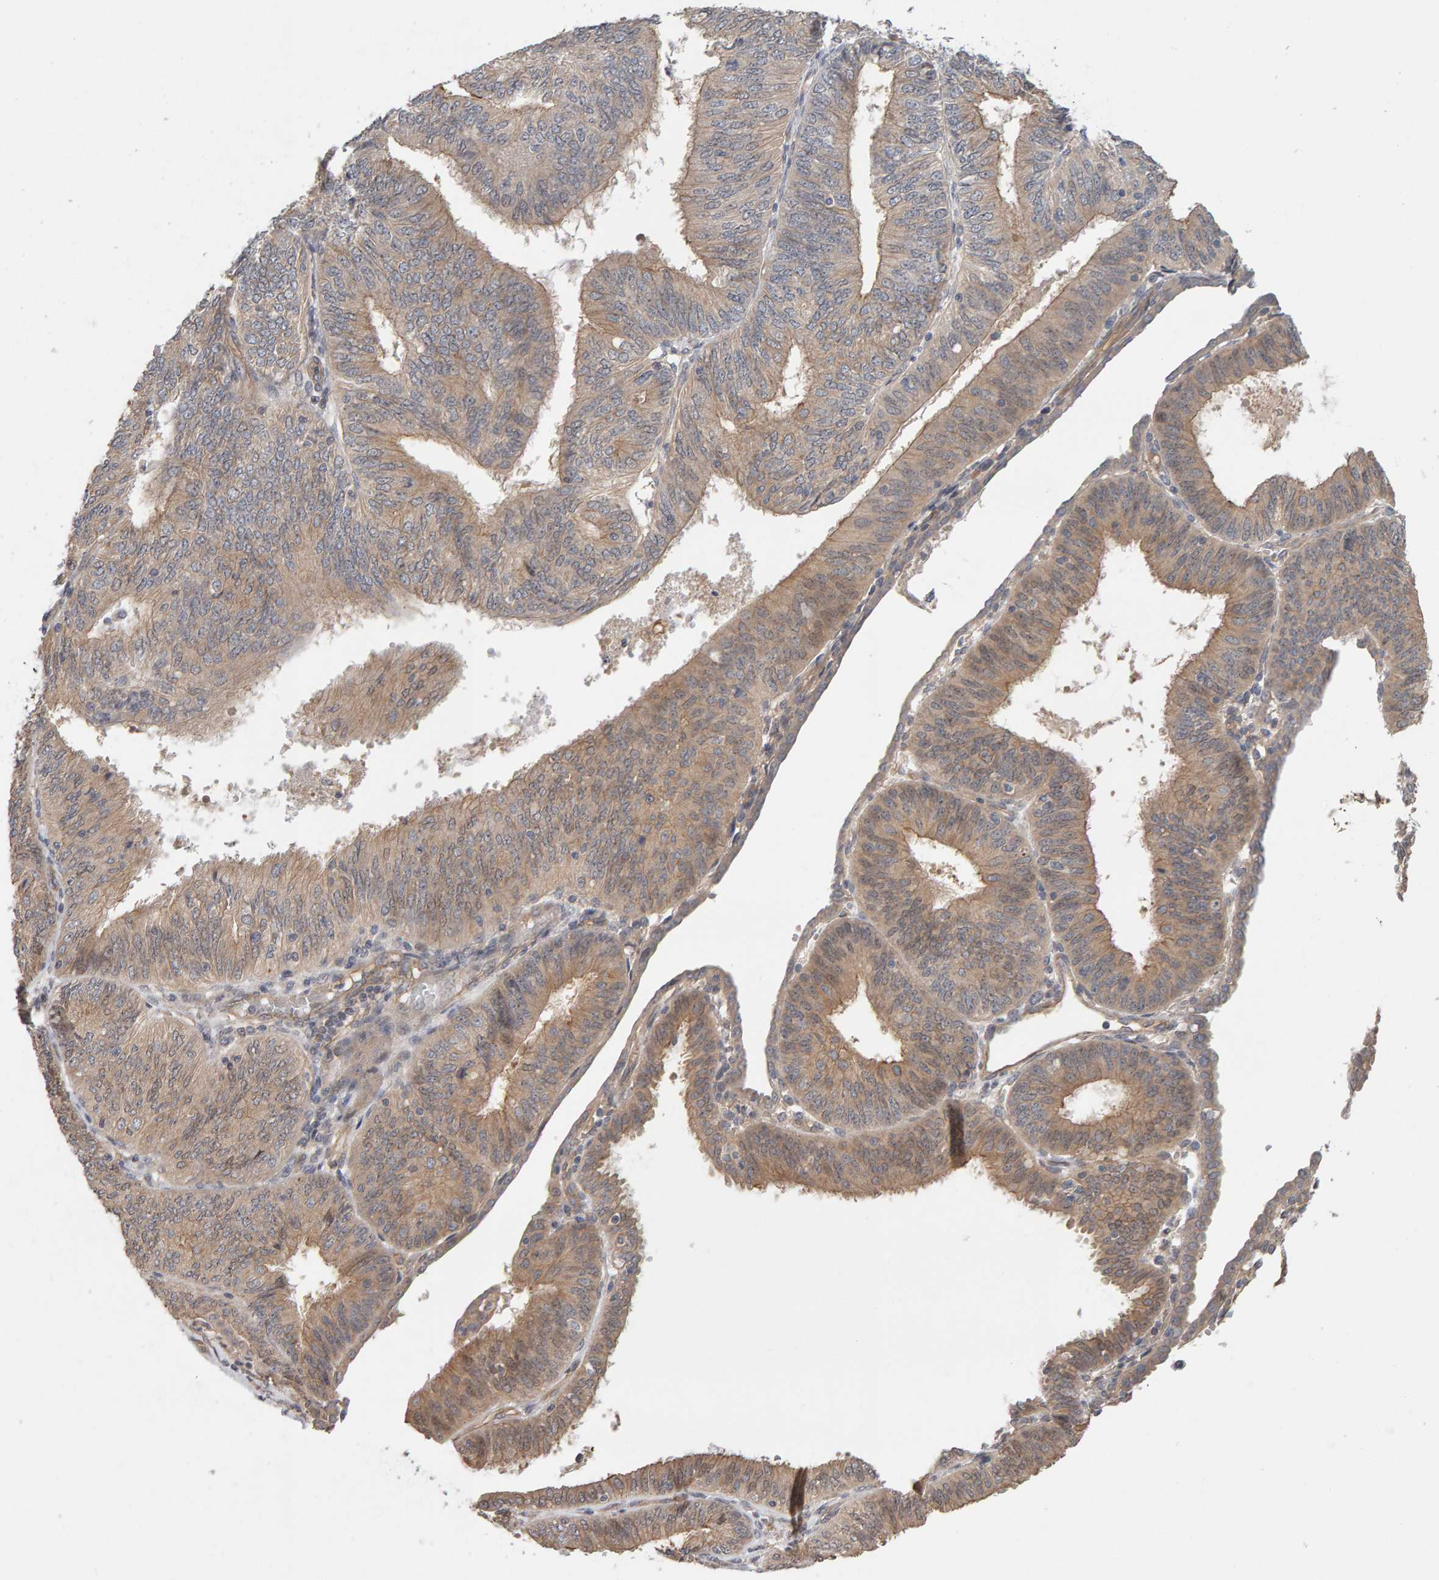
{"staining": {"intensity": "moderate", "quantity": ">75%", "location": "cytoplasmic/membranous"}, "tissue": "endometrial cancer", "cell_type": "Tumor cells", "image_type": "cancer", "snomed": [{"axis": "morphology", "description": "Adenocarcinoma, NOS"}, {"axis": "topography", "description": "Endometrium"}], "caption": "A high-resolution image shows IHC staining of endometrial cancer (adenocarcinoma), which shows moderate cytoplasmic/membranous staining in about >75% of tumor cells.", "gene": "PPP1R16A", "patient": {"sex": "female", "age": 58}}